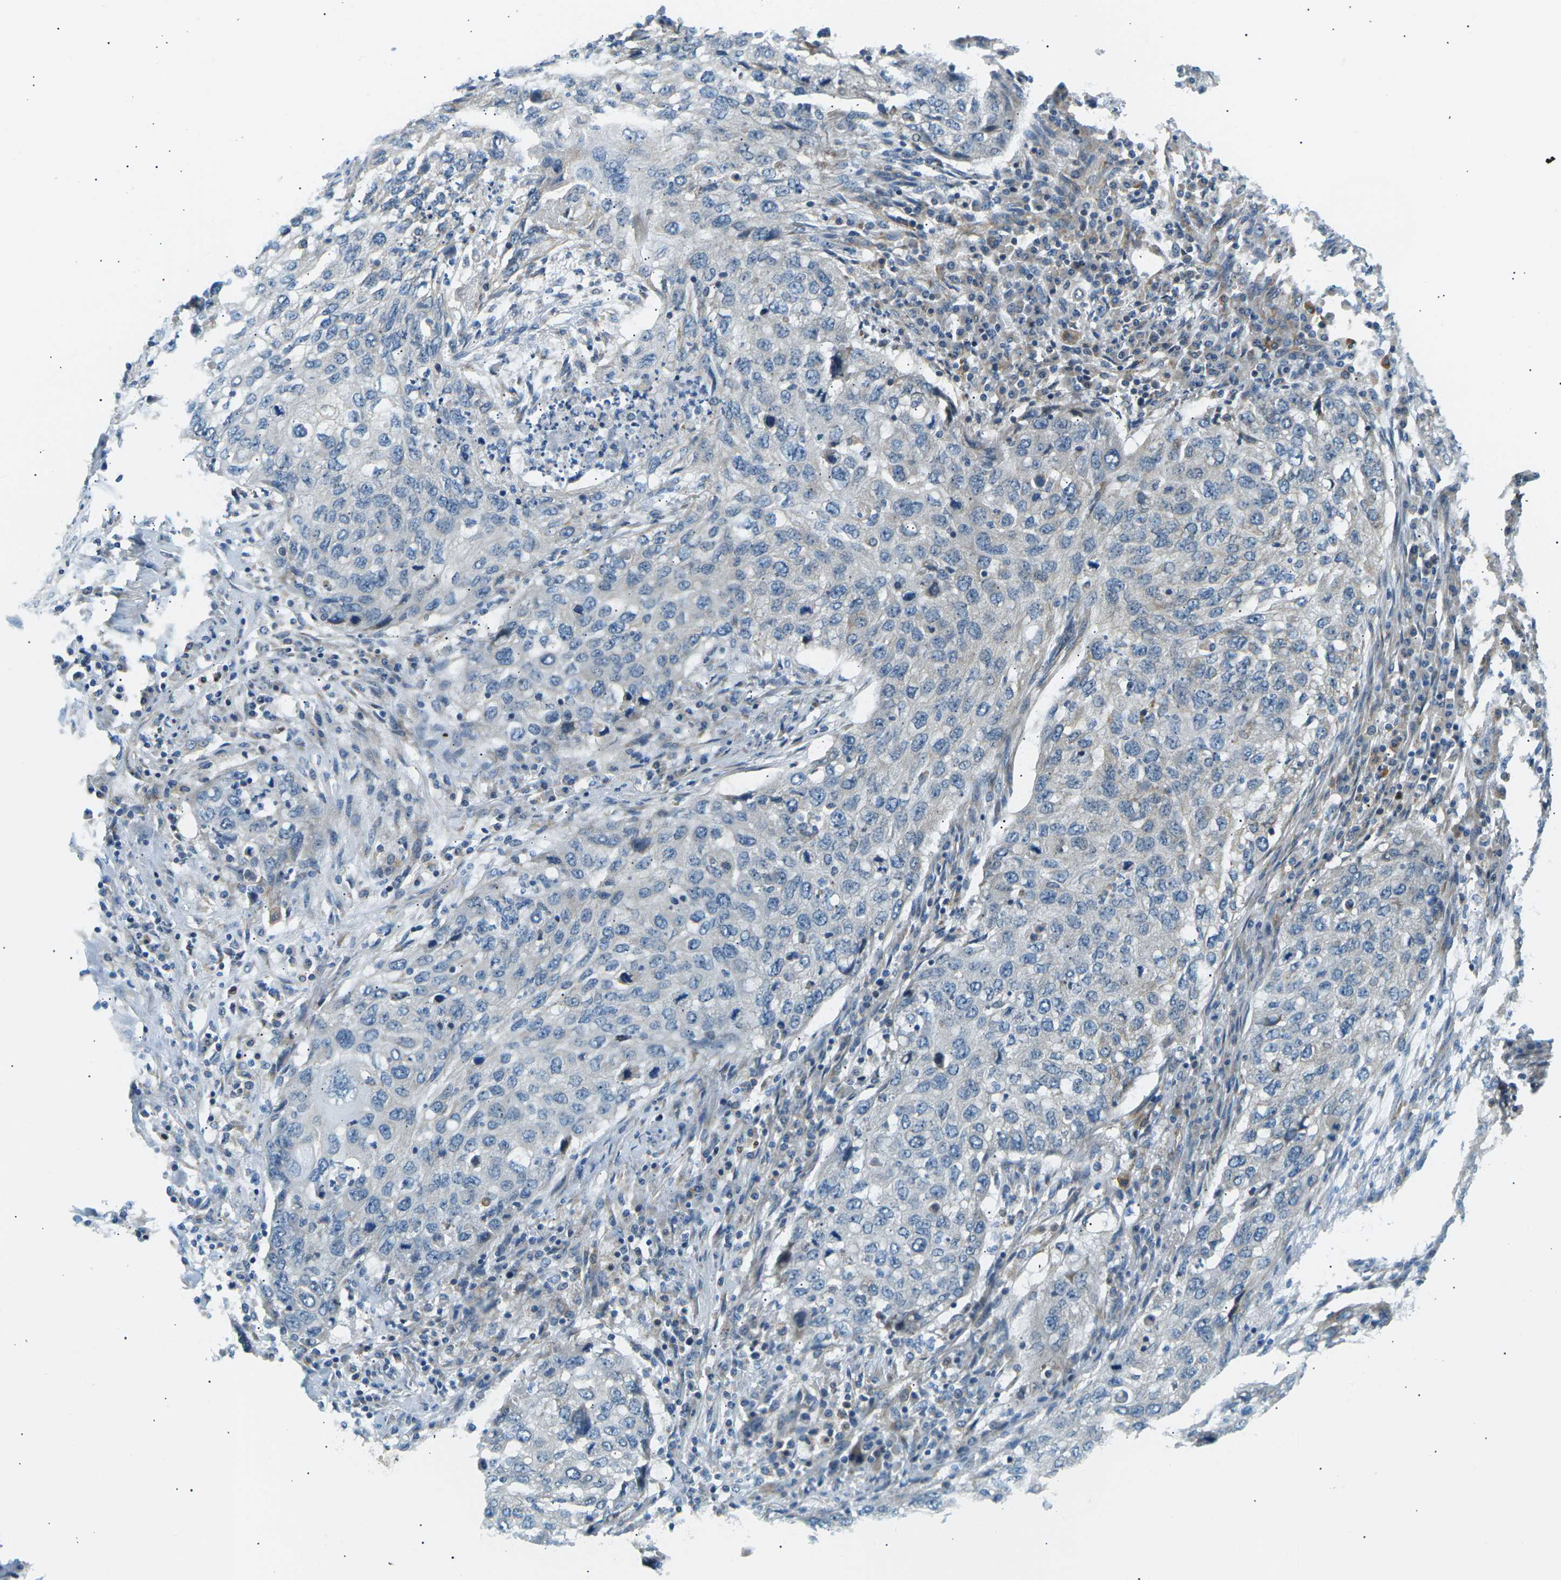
{"staining": {"intensity": "negative", "quantity": "none", "location": "none"}, "tissue": "lung cancer", "cell_type": "Tumor cells", "image_type": "cancer", "snomed": [{"axis": "morphology", "description": "Squamous cell carcinoma, NOS"}, {"axis": "topography", "description": "Lung"}], "caption": "A photomicrograph of human lung cancer (squamous cell carcinoma) is negative for staining in tumor cells.", "gene": "TBC1D8", "patient": {"sex": "female", "age": 63}}